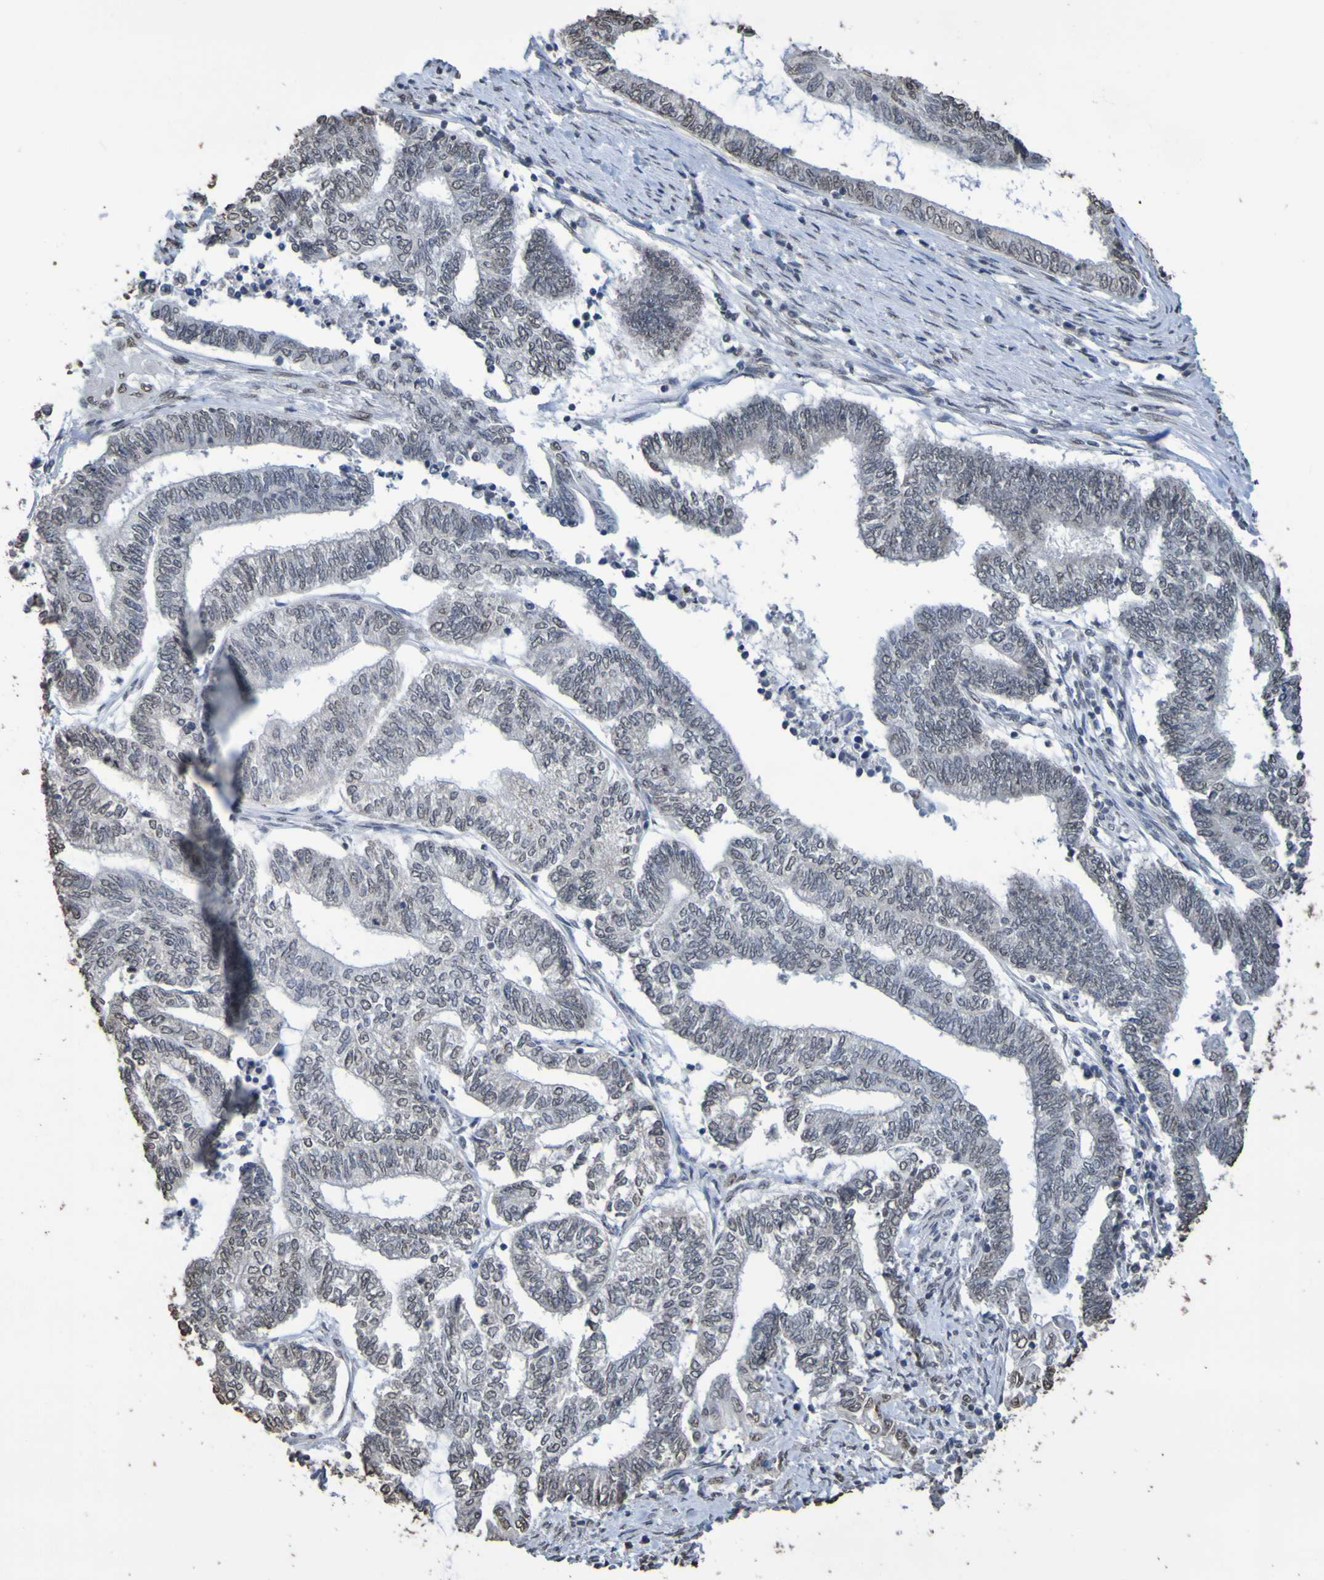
{"staining": {"intensity": "negative", "quantity": "none", "location": "none"}, "tissue": "endometrial cancer", "cell_type": "Tumor cells", "image_type": "cancer", "snomed": [{"axis": "morphology", "description": "Adenocarcinoma, NOS"}, {"axis": "topography", "description": "Uterus"}, {"axis": "topography", "description": "Endometrium"}], "caption": "Human endometrial cancer (adenocarcinoma) stained for a protein using immunohistochemistry exhibits no positivity in tumor cells.", "gene": "ALKBH2", "patient": {"sex": "female", "age": 70}}